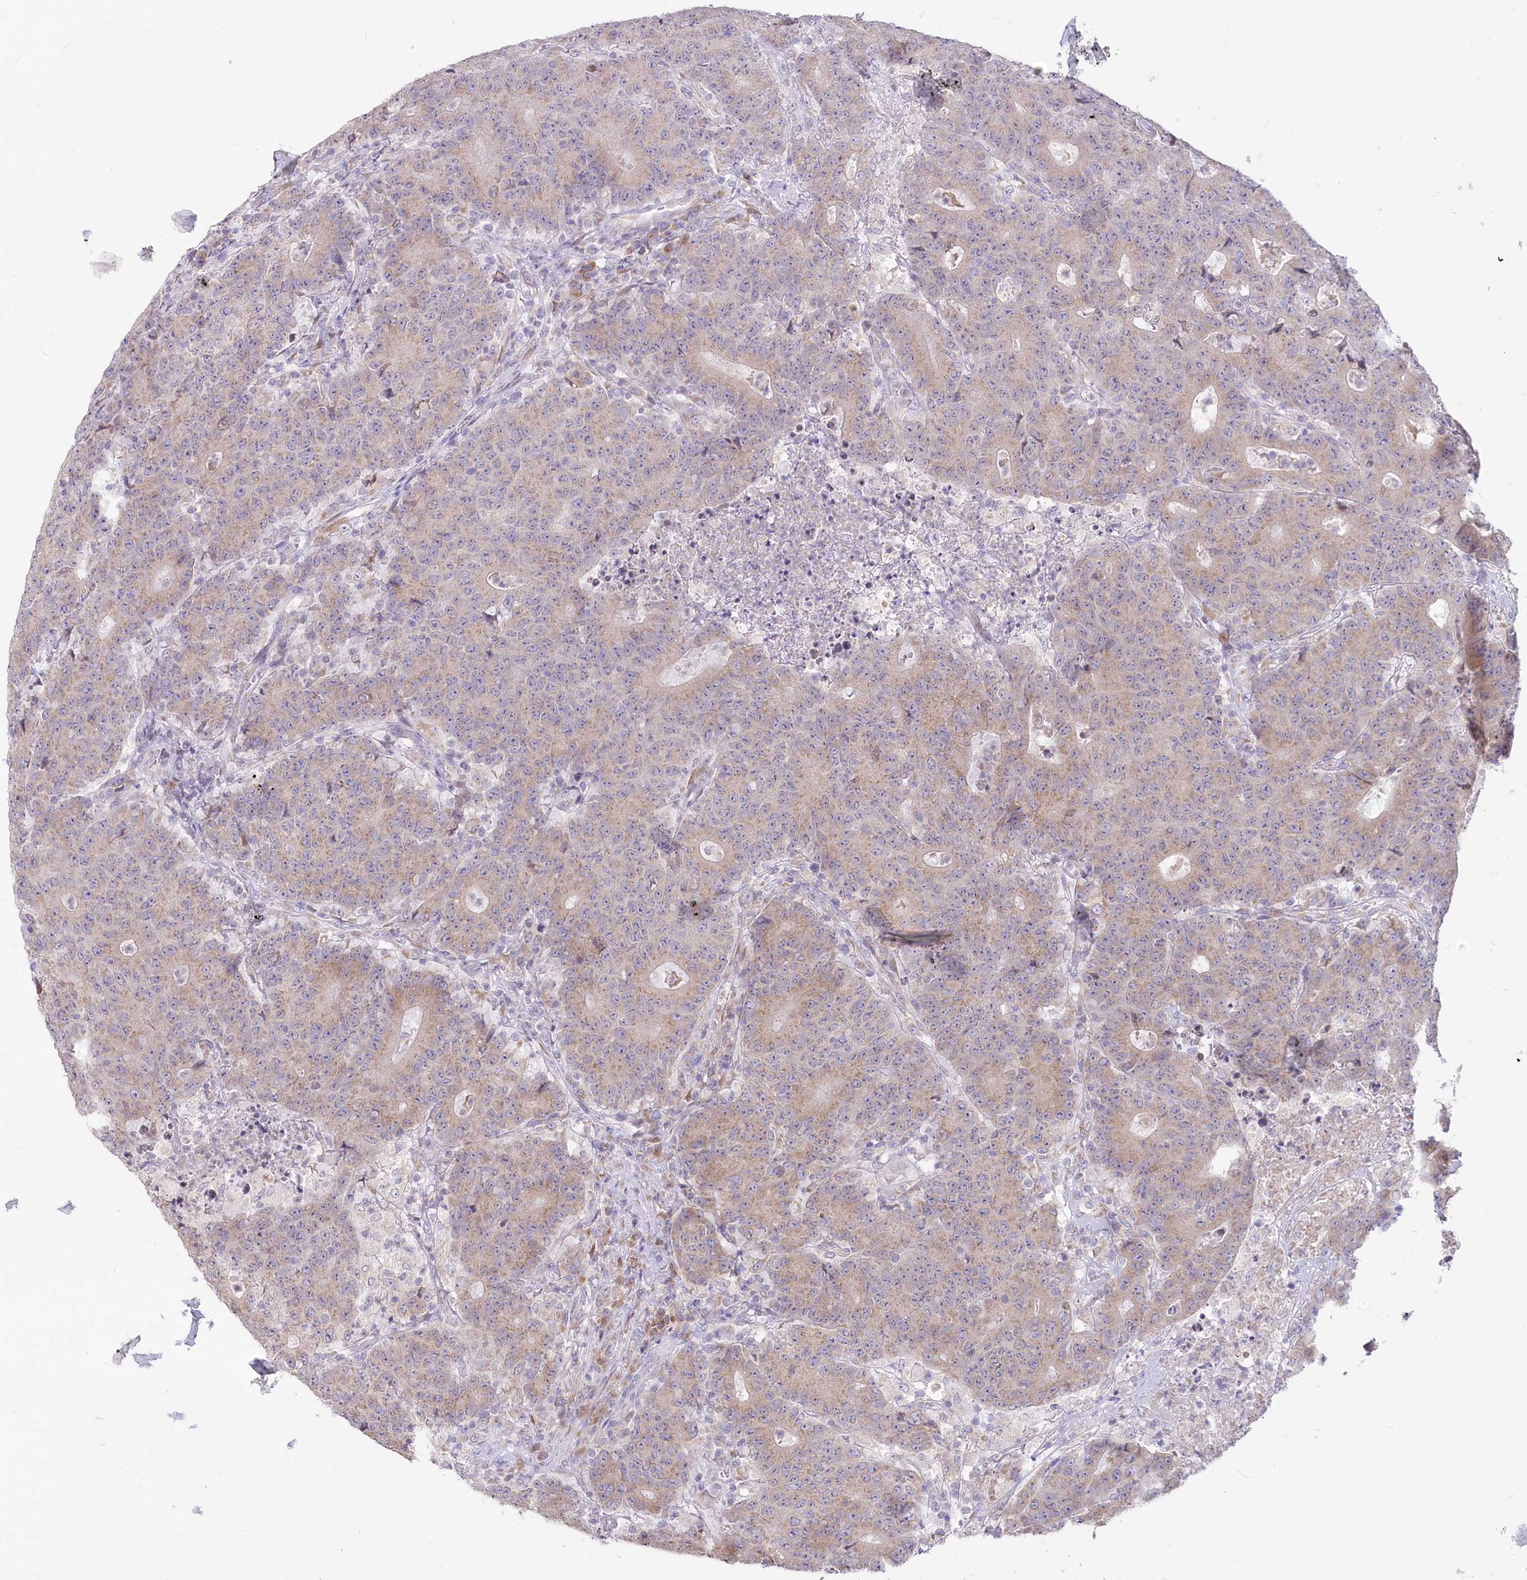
{"staining": {"intensity": "weak", "quantity": ">75%", "location": "cytoplasmic/membranous"}, "tissue": "colorectal cancer", "cell_type": "Tumor cells", "image_type": "cancer", "snomed": [{"axis": "morphology", "description": "Adenocarcinoma, NOS"}, {"axis": "topography", "description": "Colon"}], "caption": "This histopathology image reveals immunohistochemistry (IHC) staining of adenocarcinoma (colorectal), with low weak cytoplasmic/membranous expression in approximately >75% of tumor cells.", "gene": "STT3B", "patient": {"sex": "female", "age": 75}}